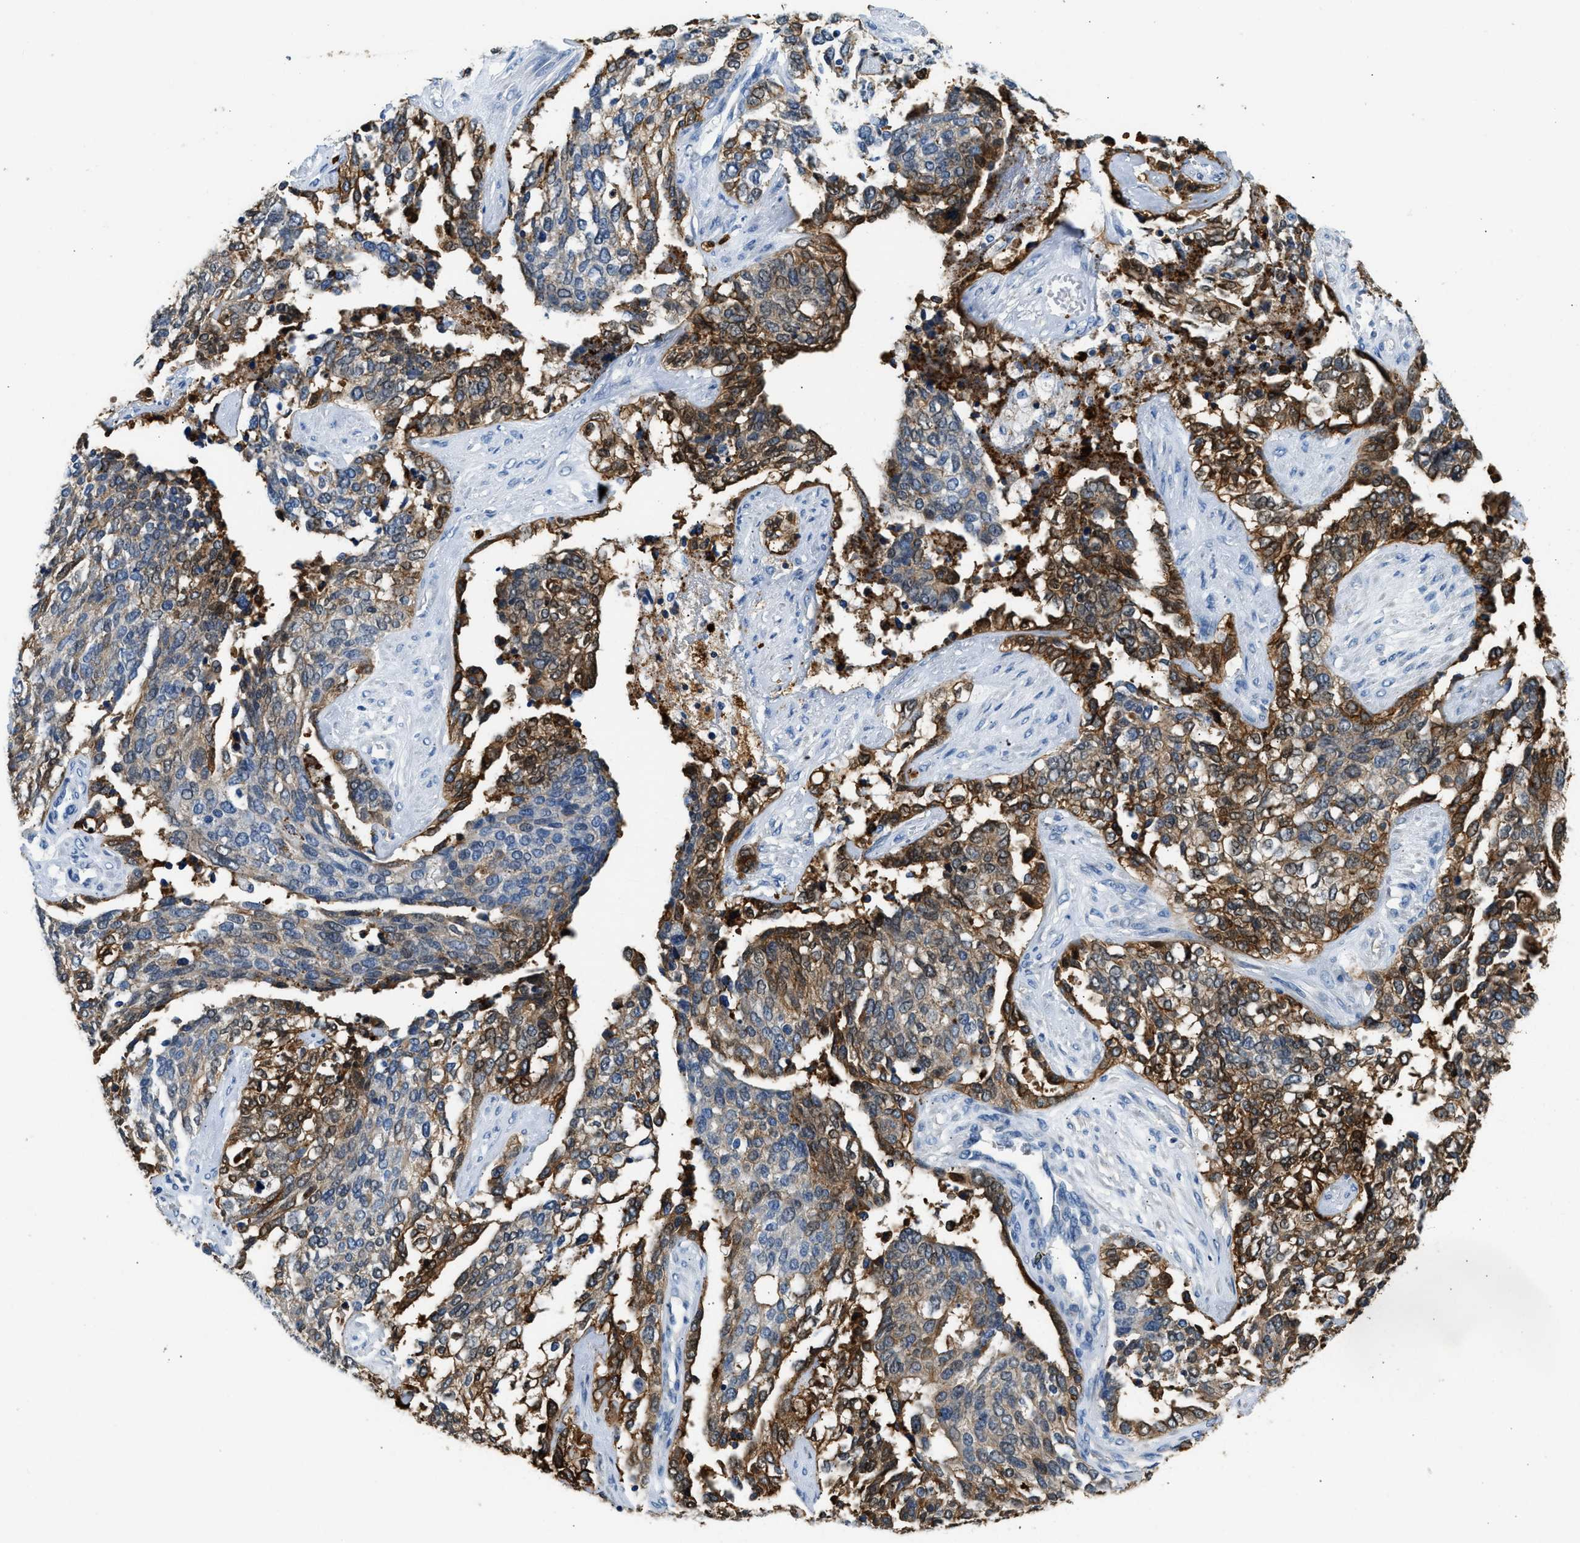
{"staining": {"intensity": "strong", "quantity": ">75%", "location": "cytoplasmic/membranous"}, "tissue": "ovarian cancer", "cell_type": "Tumor cells", "image_type": "cancer", "snomed": [{"axis": "morphology", "description": "Cystadenocarcinoma, serous, NOS"}, {"axis": "topography", "description": "Ovary"}], "caption": "An IHC image of tumor tissue is shown. Protein staining in brown shows strong cytoplasmic/membranous positivity in ovarian cancer within tumor cells.", "gene": "ANXA3", "patient": {"sex": "female", "age": 44}}